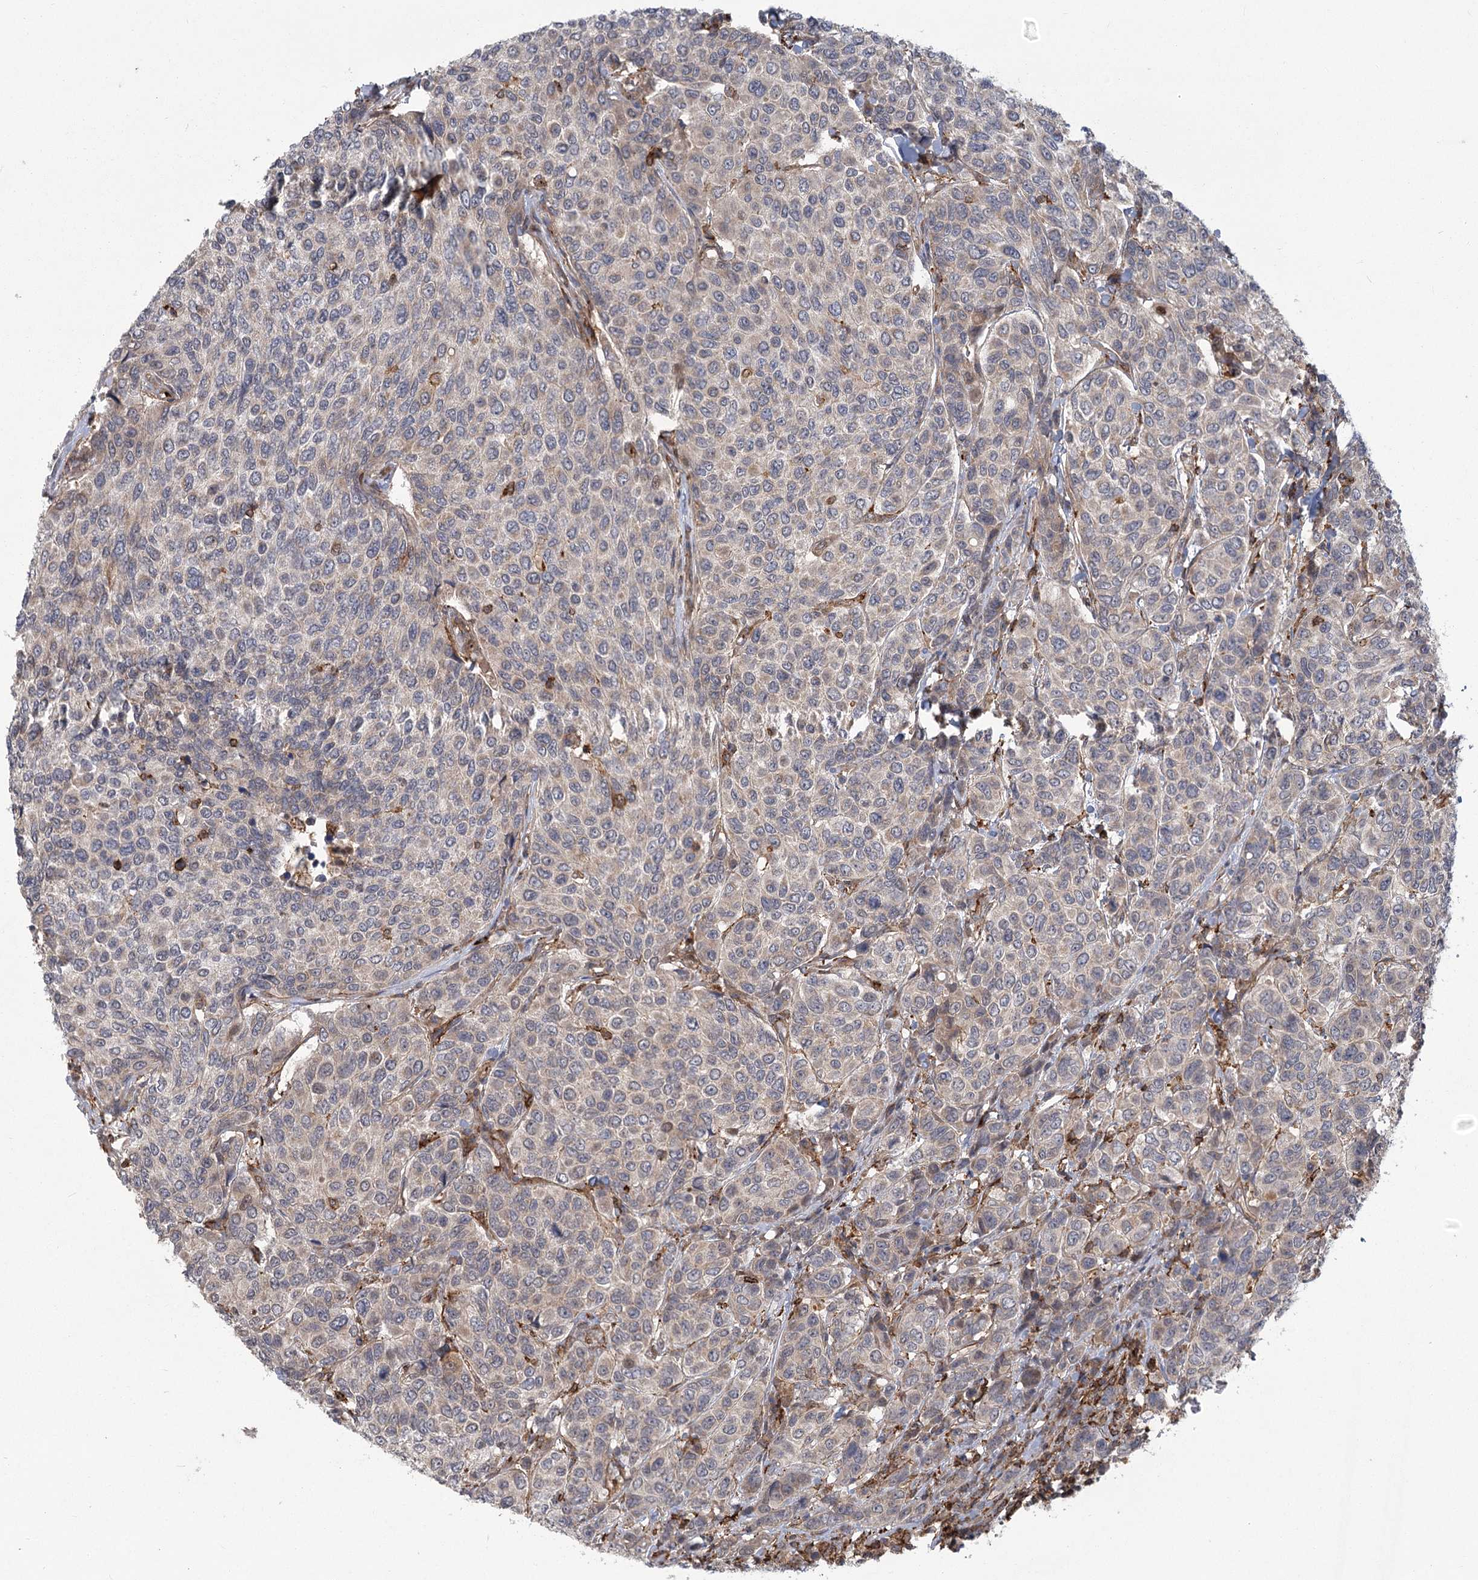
{"staining": {"intensity": "weak", "quantity": "<25%", "location": "cytoplasmic/membranous"}, "tissue": "breast cancer", "cell_type": "Tumor cells", "image_type": "cancer", "snomed": [{"axis": "morphology", "description": "Duct carcinoma"}, {"axis": "topography", "description": "Breast"}], "caption": "IHC micrograph of human breast invasive ductal carcinoma stained for a protein (brown), which exhibits no staining in tumor cells. Brightfield microscopy of immunohistochemistry (IHC) stained with DAB (3,3'-diaminobenzidine) (brown) and hematoxylin (blue), captured at high magnification.", "gene": "MEPE", "patient": {"sex": "female", "age": 55}}